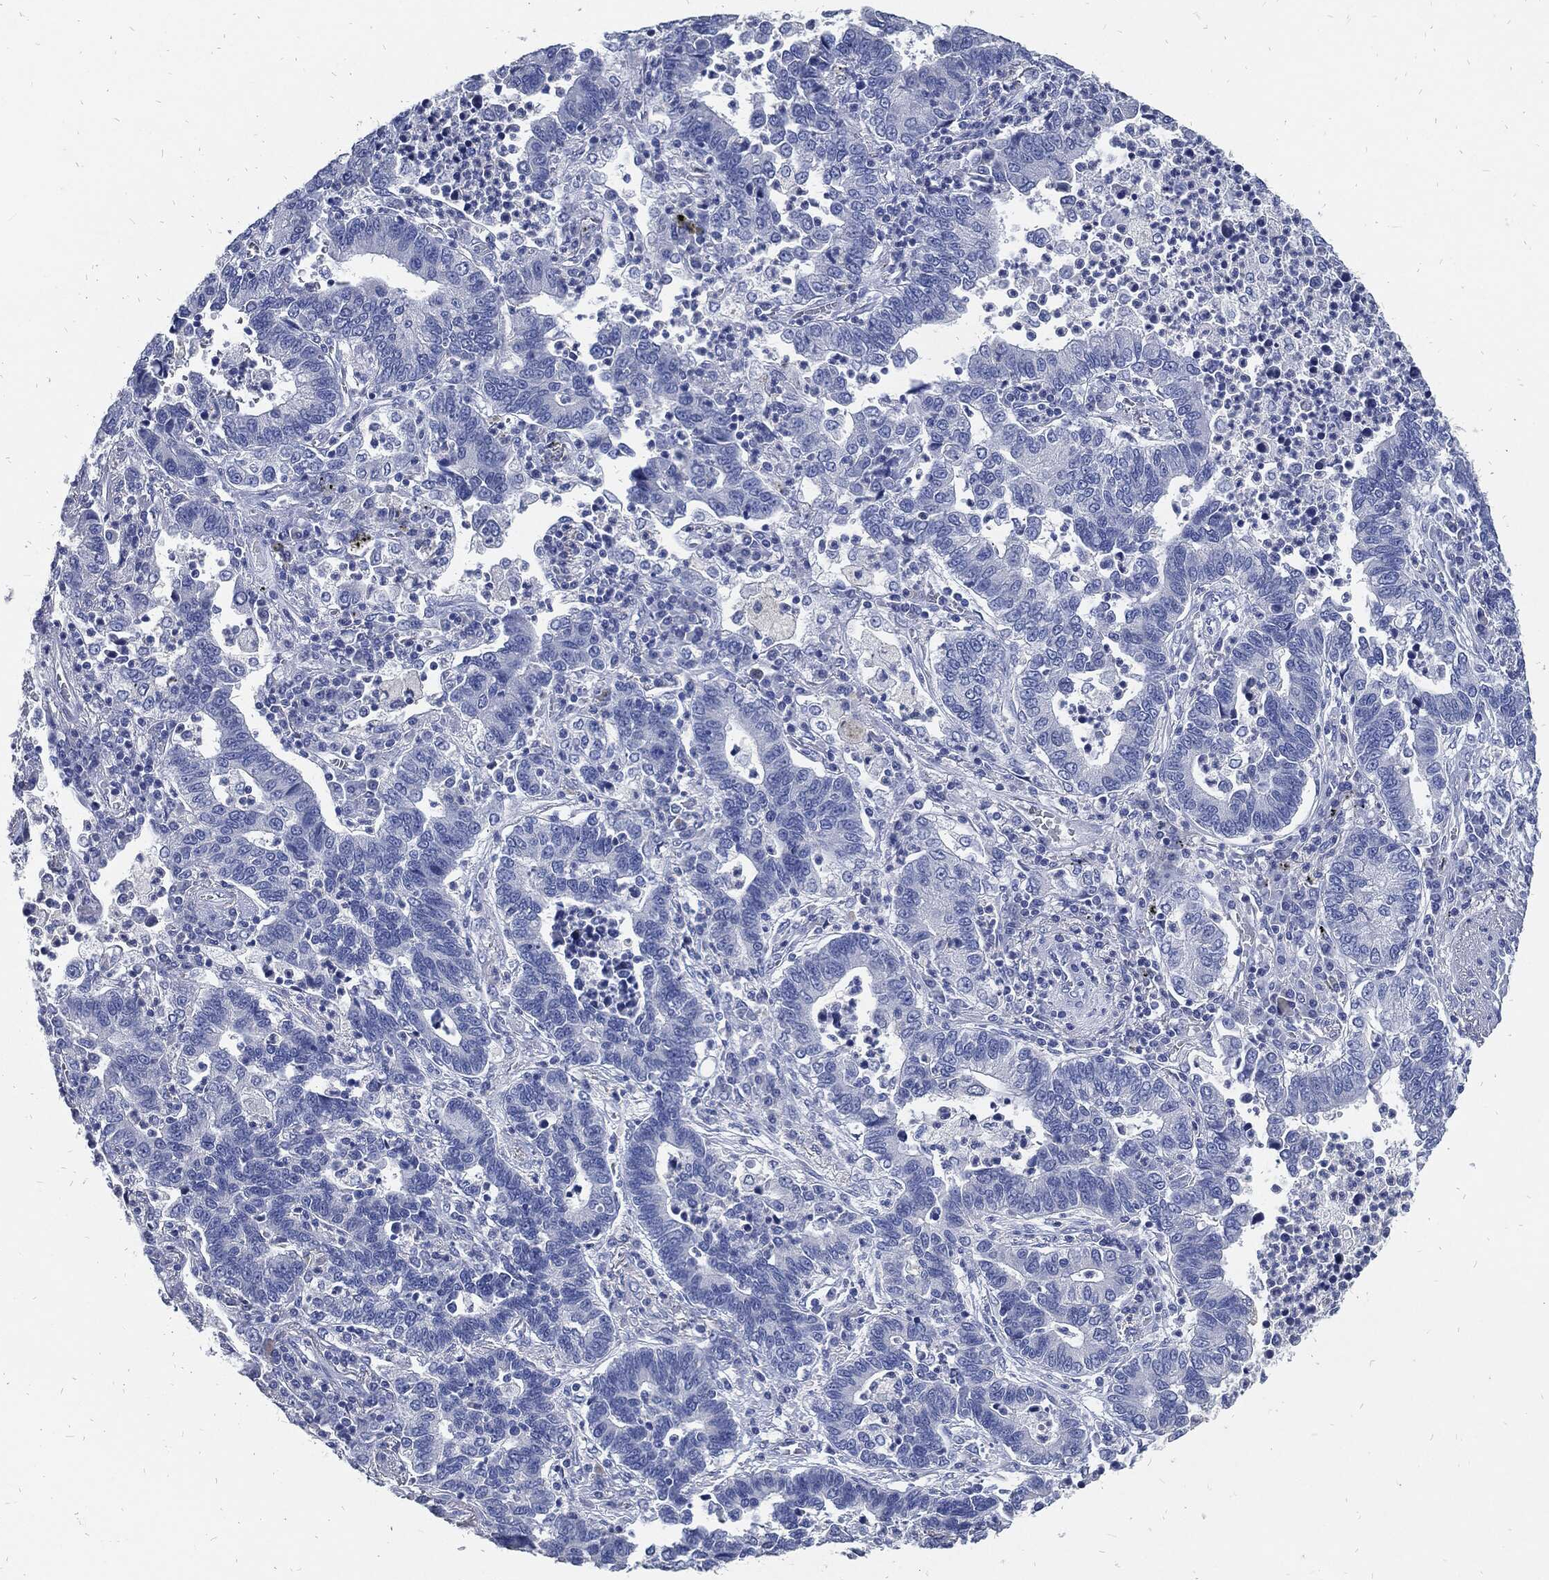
{"staining": {"intensity": "negative", "quantity": "none", "location": "none"}, "tissue": "lung cancer", "cell_type": "Tumor cells", "image_type": "cancer", "snomed": [{"axis": "morphology", "description": "Adenocarcinoma, NOS"}, {"axis": "topography", "description": "Lung"}], "caption": "The histopathology image demonstrates no significant staining in tumor cells of lung cancer.", "gene": "FABP4", "patient": {"sex": "female", "age": 57}}